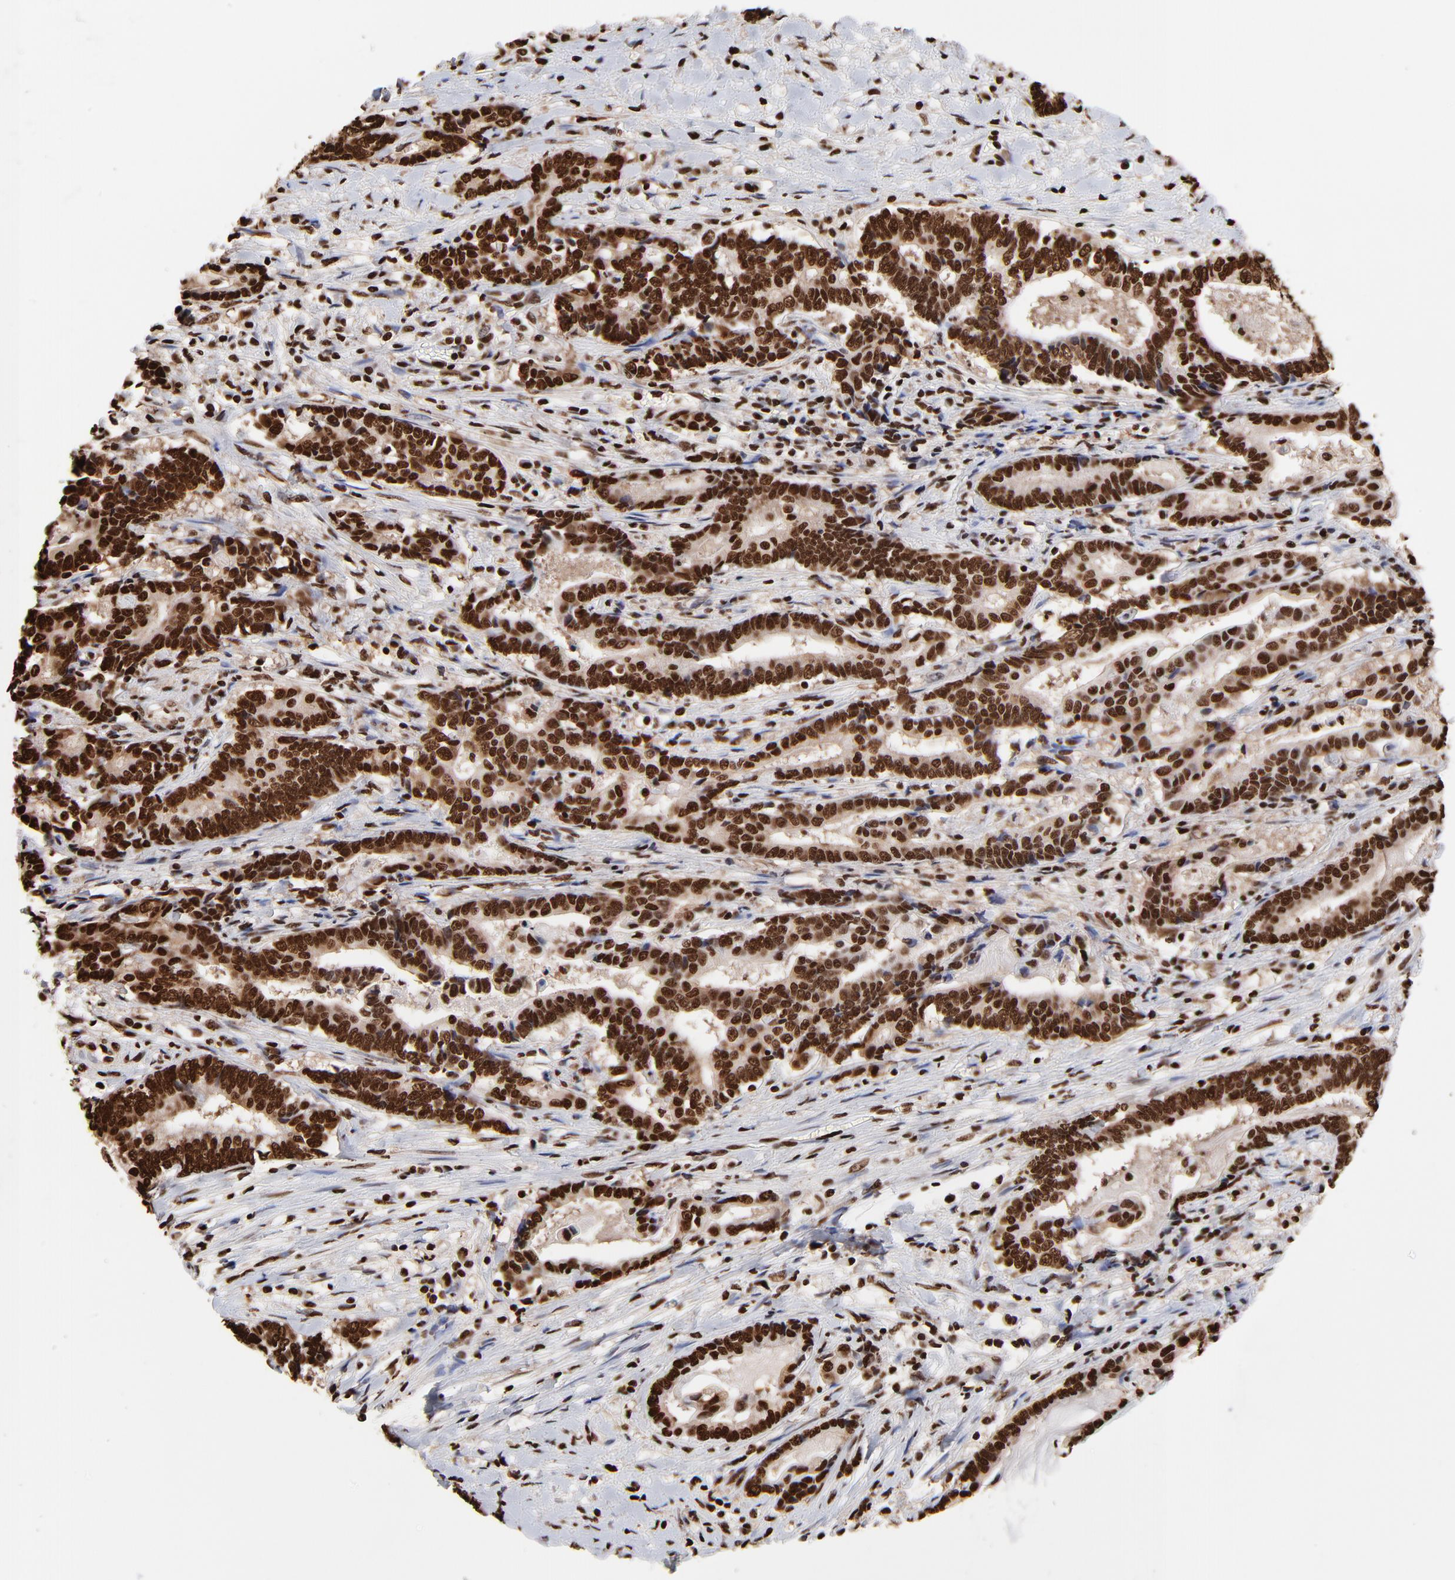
{"staining": {"intensity": "strong", "quantity": ">75%", "location": "nuclear"}, "tissue": "liver cancer", "cell_type": "Tumor cells", "image_type": "cancer", "snomed": [{"axis": "morphology", "description": "Cholangiocarcinoma"}, {"axis": "topography", "description": "Liver"}], "caption": "Liver cancer stained with a protein marker exhibits strong staining in tumor cells.", "gene": "ZNF544", "patient": {"sex": "male", "age": 57}}